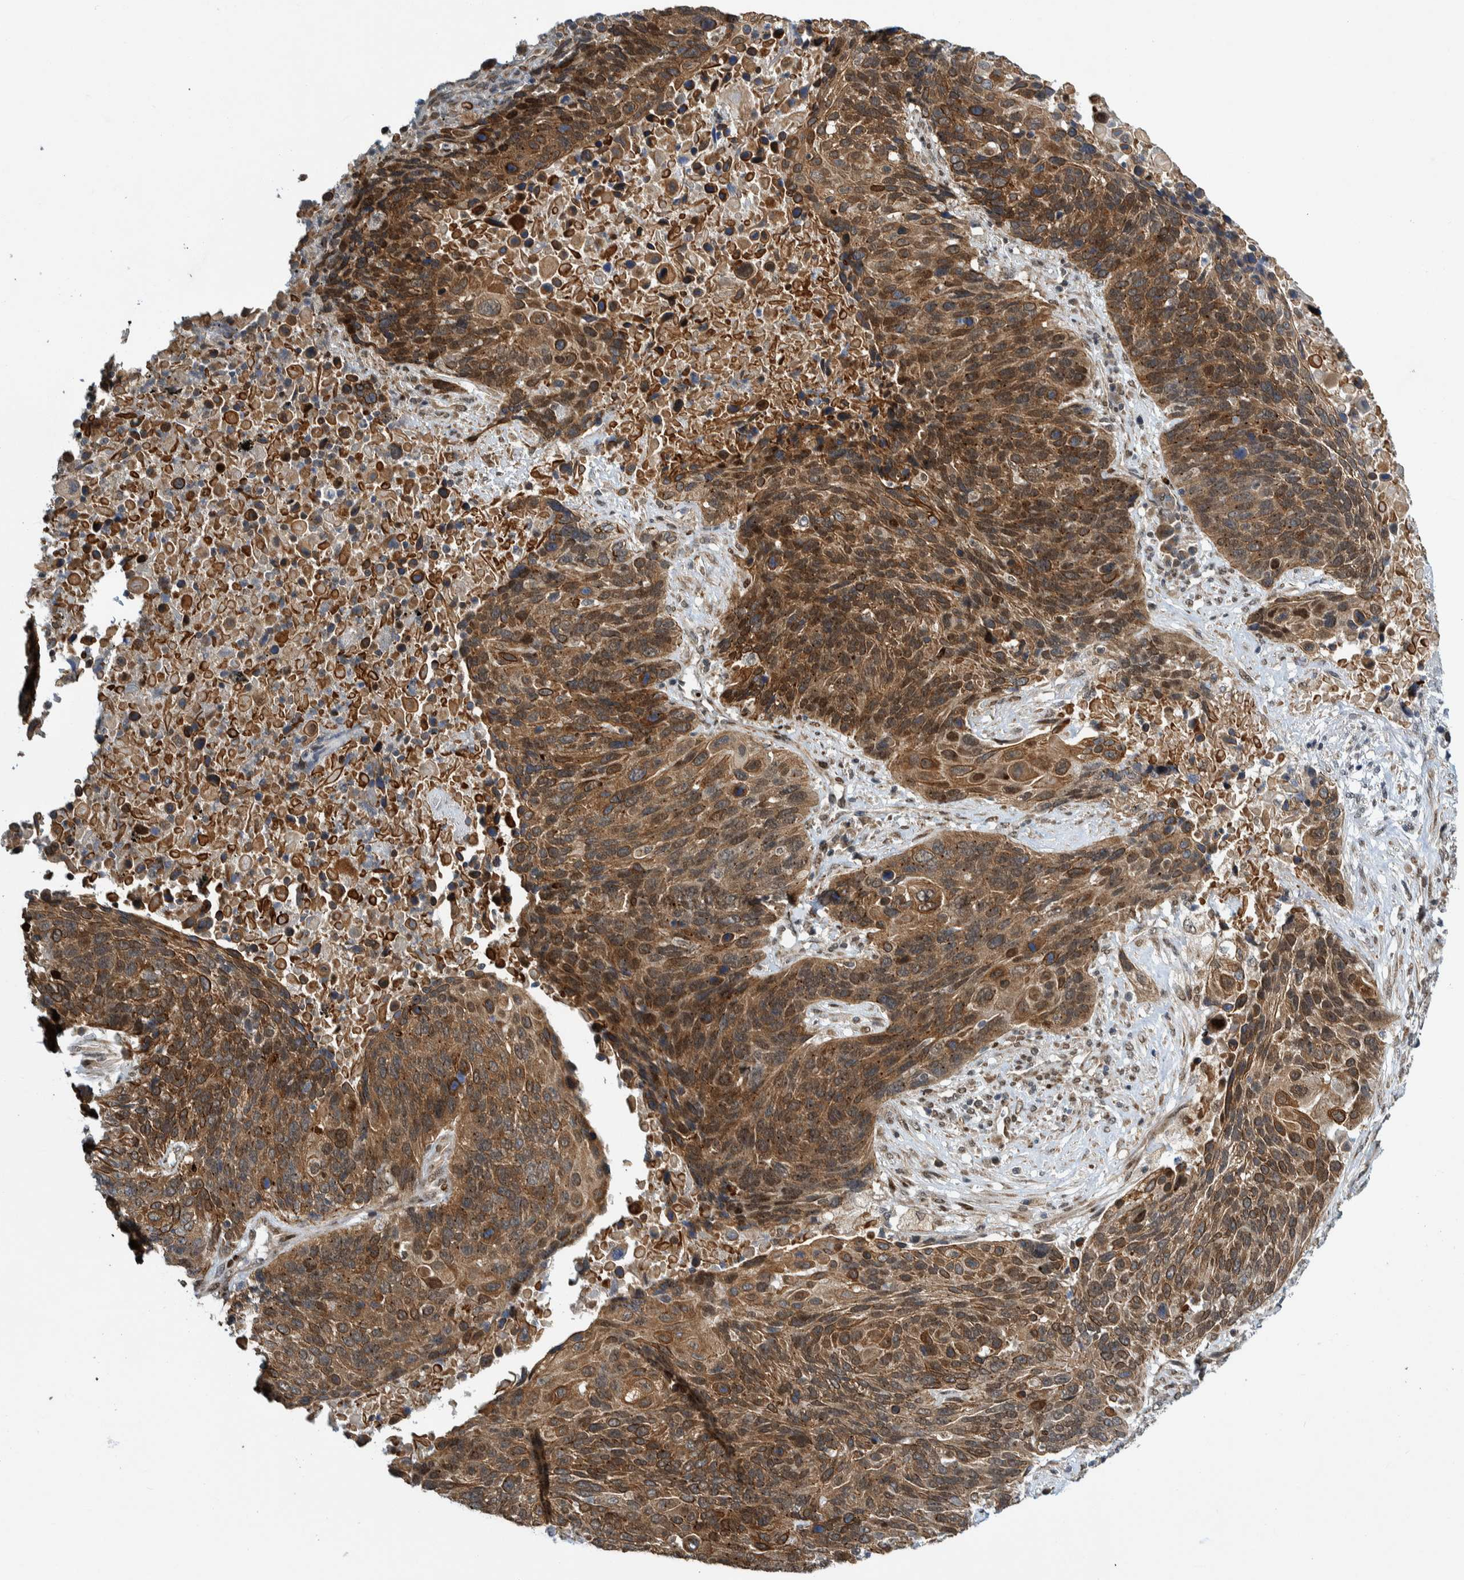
{"staining": {"intensity": "moderate", "quantity": ">75%", "location": "cytoplasmic/membranous"}, "tissue": "lung cancer", "cell_type": "Tumor cells", "image_type": "cancer", "snomed": [{"axis": "morphology", "description": "Squamous cell carcinoma, NOS"}, {"axis": "topography", "description": "Lung"}], "caption": "Immunohistochemistry (DAB) staining of lung cancer (squamous cell carcinoma) demonstrates moderate cytoplasmic/membranous protein positivity in approximately >75% of tumor cells.", "gene": "CCDC57", "patient": {"sex": "male", "age": 66}}